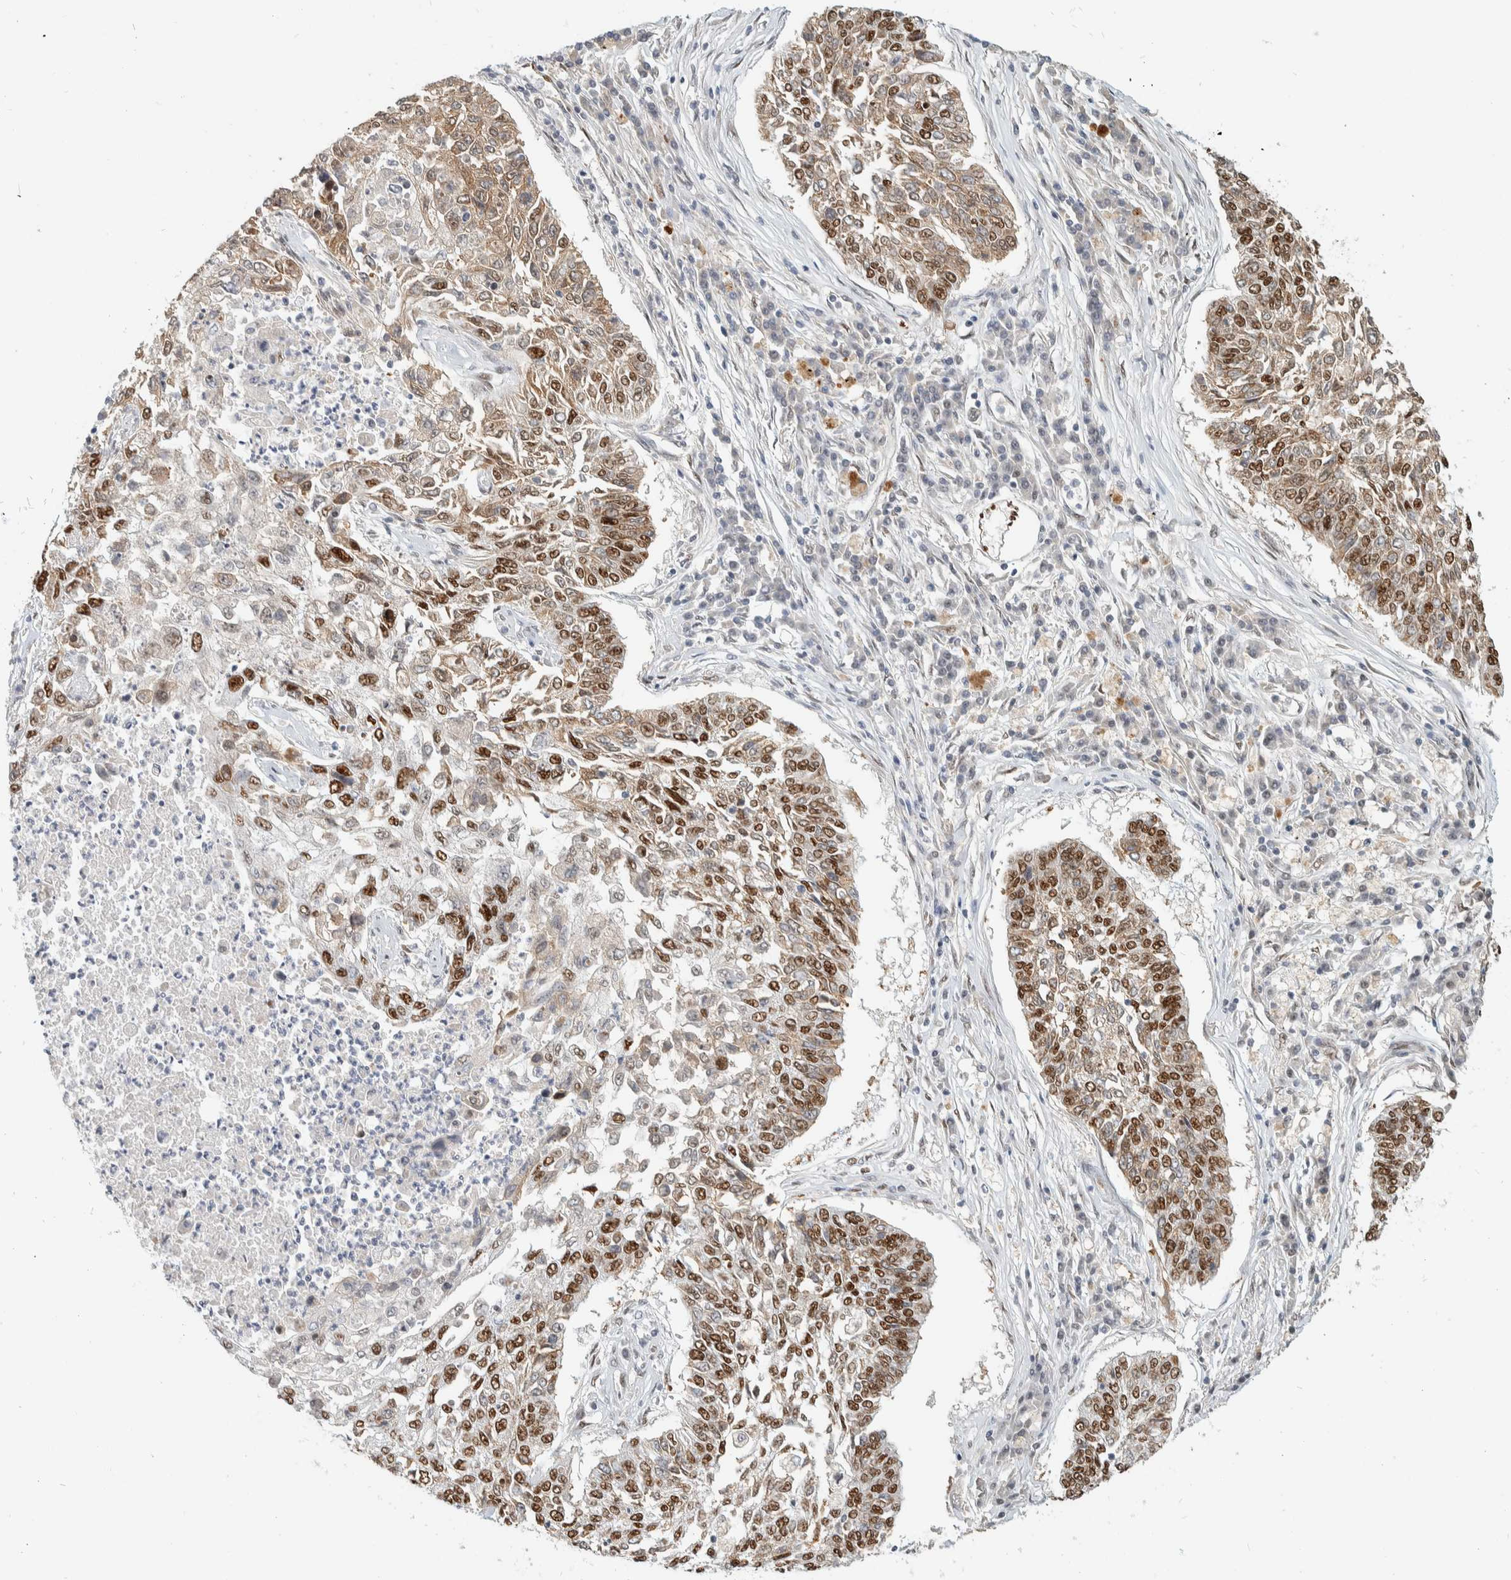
{"staining": {"intensity": "moderate", "quantity": ">75%", "location": "cytoplasmic/membranous,nuclear"}, "tissue": "lung cancer", "cell_type": "Tumor cells", "image_type": "cancer", "snomed": [{"axis": "morphology", "description": "Normal tissue, NOS"}, {"axis": "morphology", "description": "Squamous cell carcinoma, NOS"}, {"axis": "topography", "description": "Cartilage tissue"}, {"axis": "topography", "description": "Bronchus"}, {"axis": "topography", "description": "Lung"}], "caption": "About >75% of tumor cells in human lung squamous cell carcinoma show moderate cytoplasmic/membranous and nuclear protein staining as visualized by brown immunohistochemical staining.", "gene": "PUS7", "patient": {"sex": "female", "age": 49}}